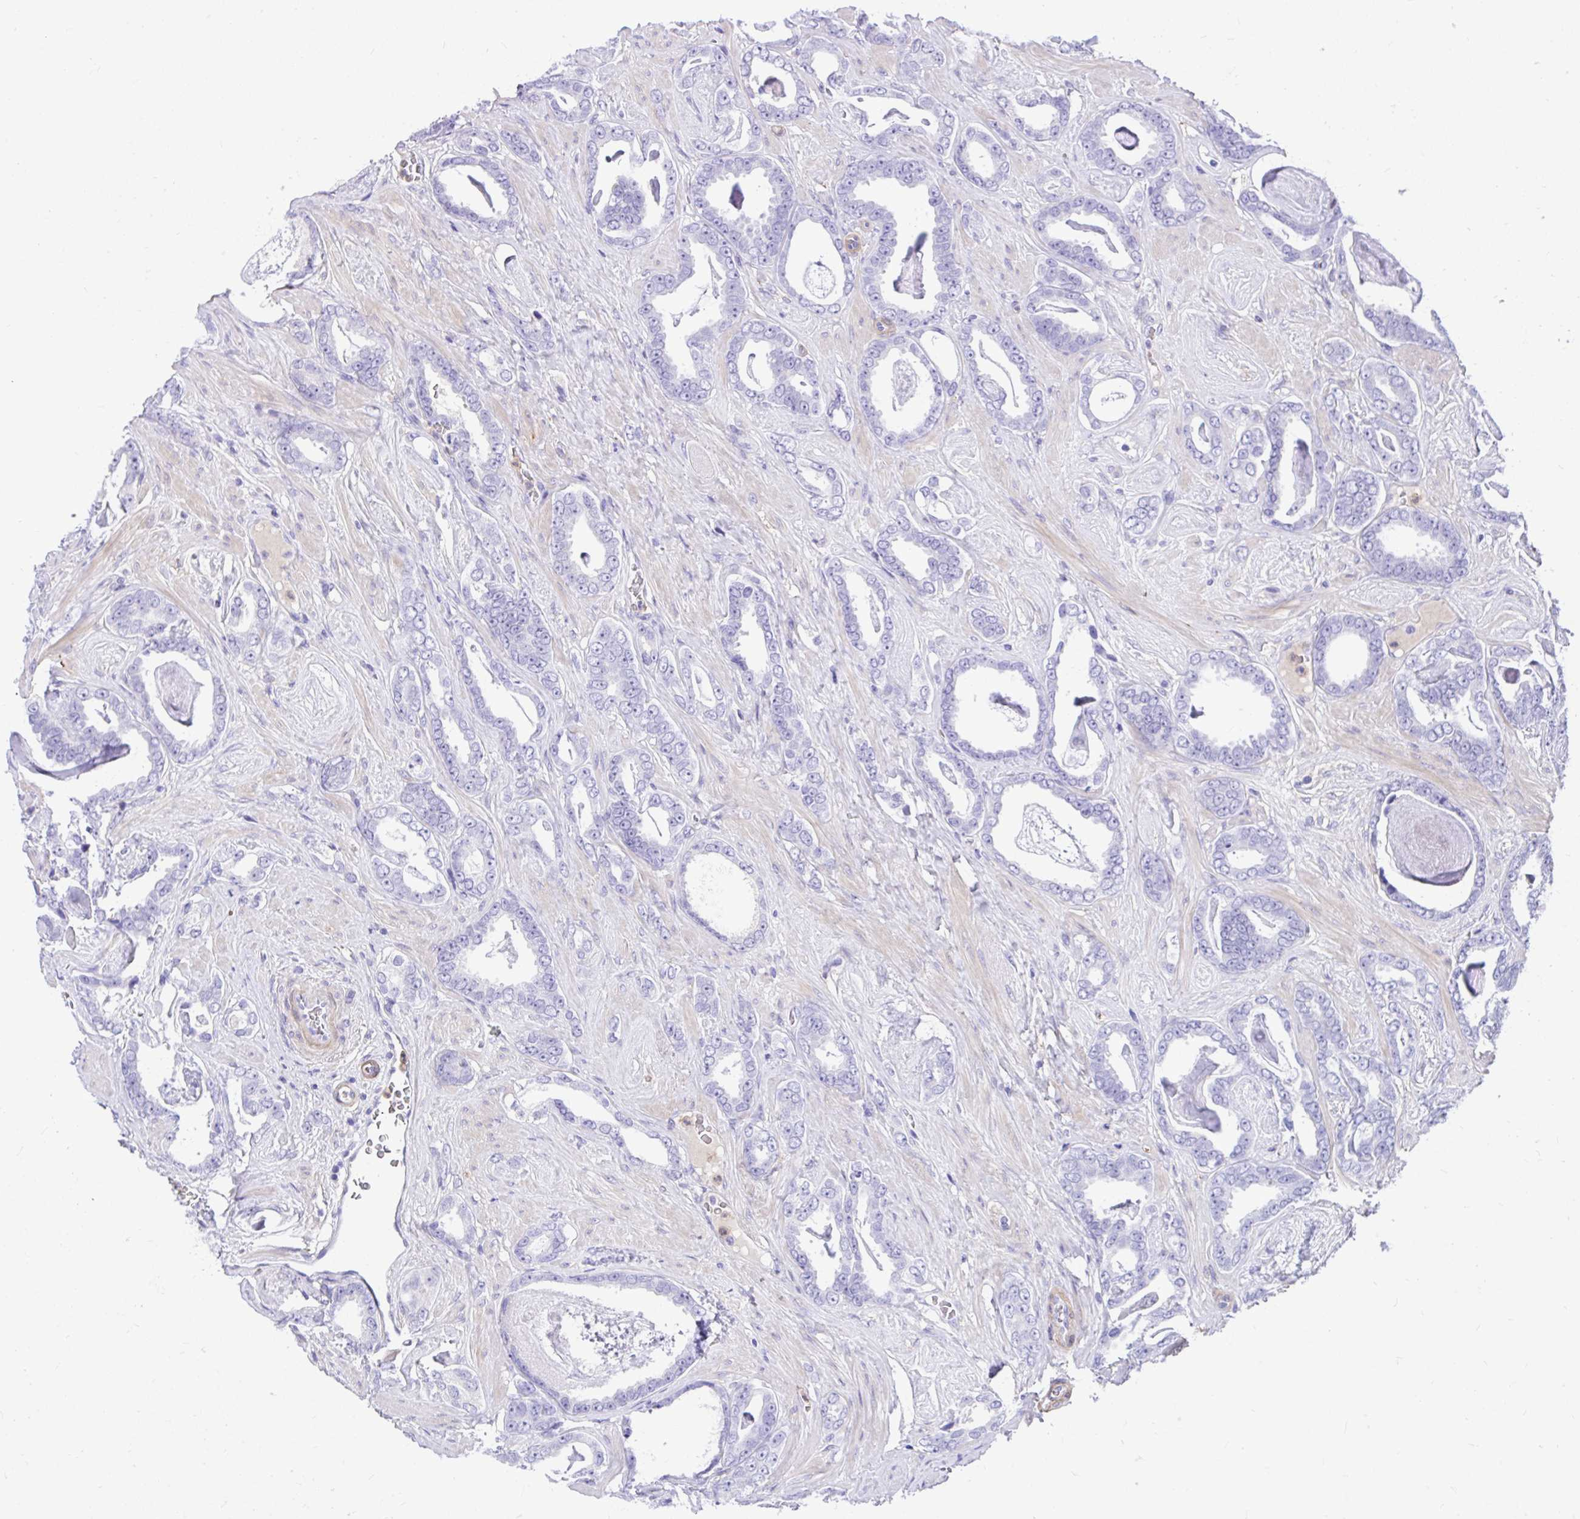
{"staining": {"intensity": "negative", "quantity": "none", "location": "none"}, "tissue": "prostate cancer", "cell_type": "Tumor cells", "image_type": "cancer", "snomed": [{"axis": "morphology", "description": "Adenocarcinoma, High grade"}, {"axis": "topography", "description": "Prostate"}], "caption": "Protein analysis of prostate cancer (high-grade adenocarcinoma) demonstrates no significant expression in tumor cells.", "gene": "TLR7", "patient": {"sex": "male", "age": 63}}